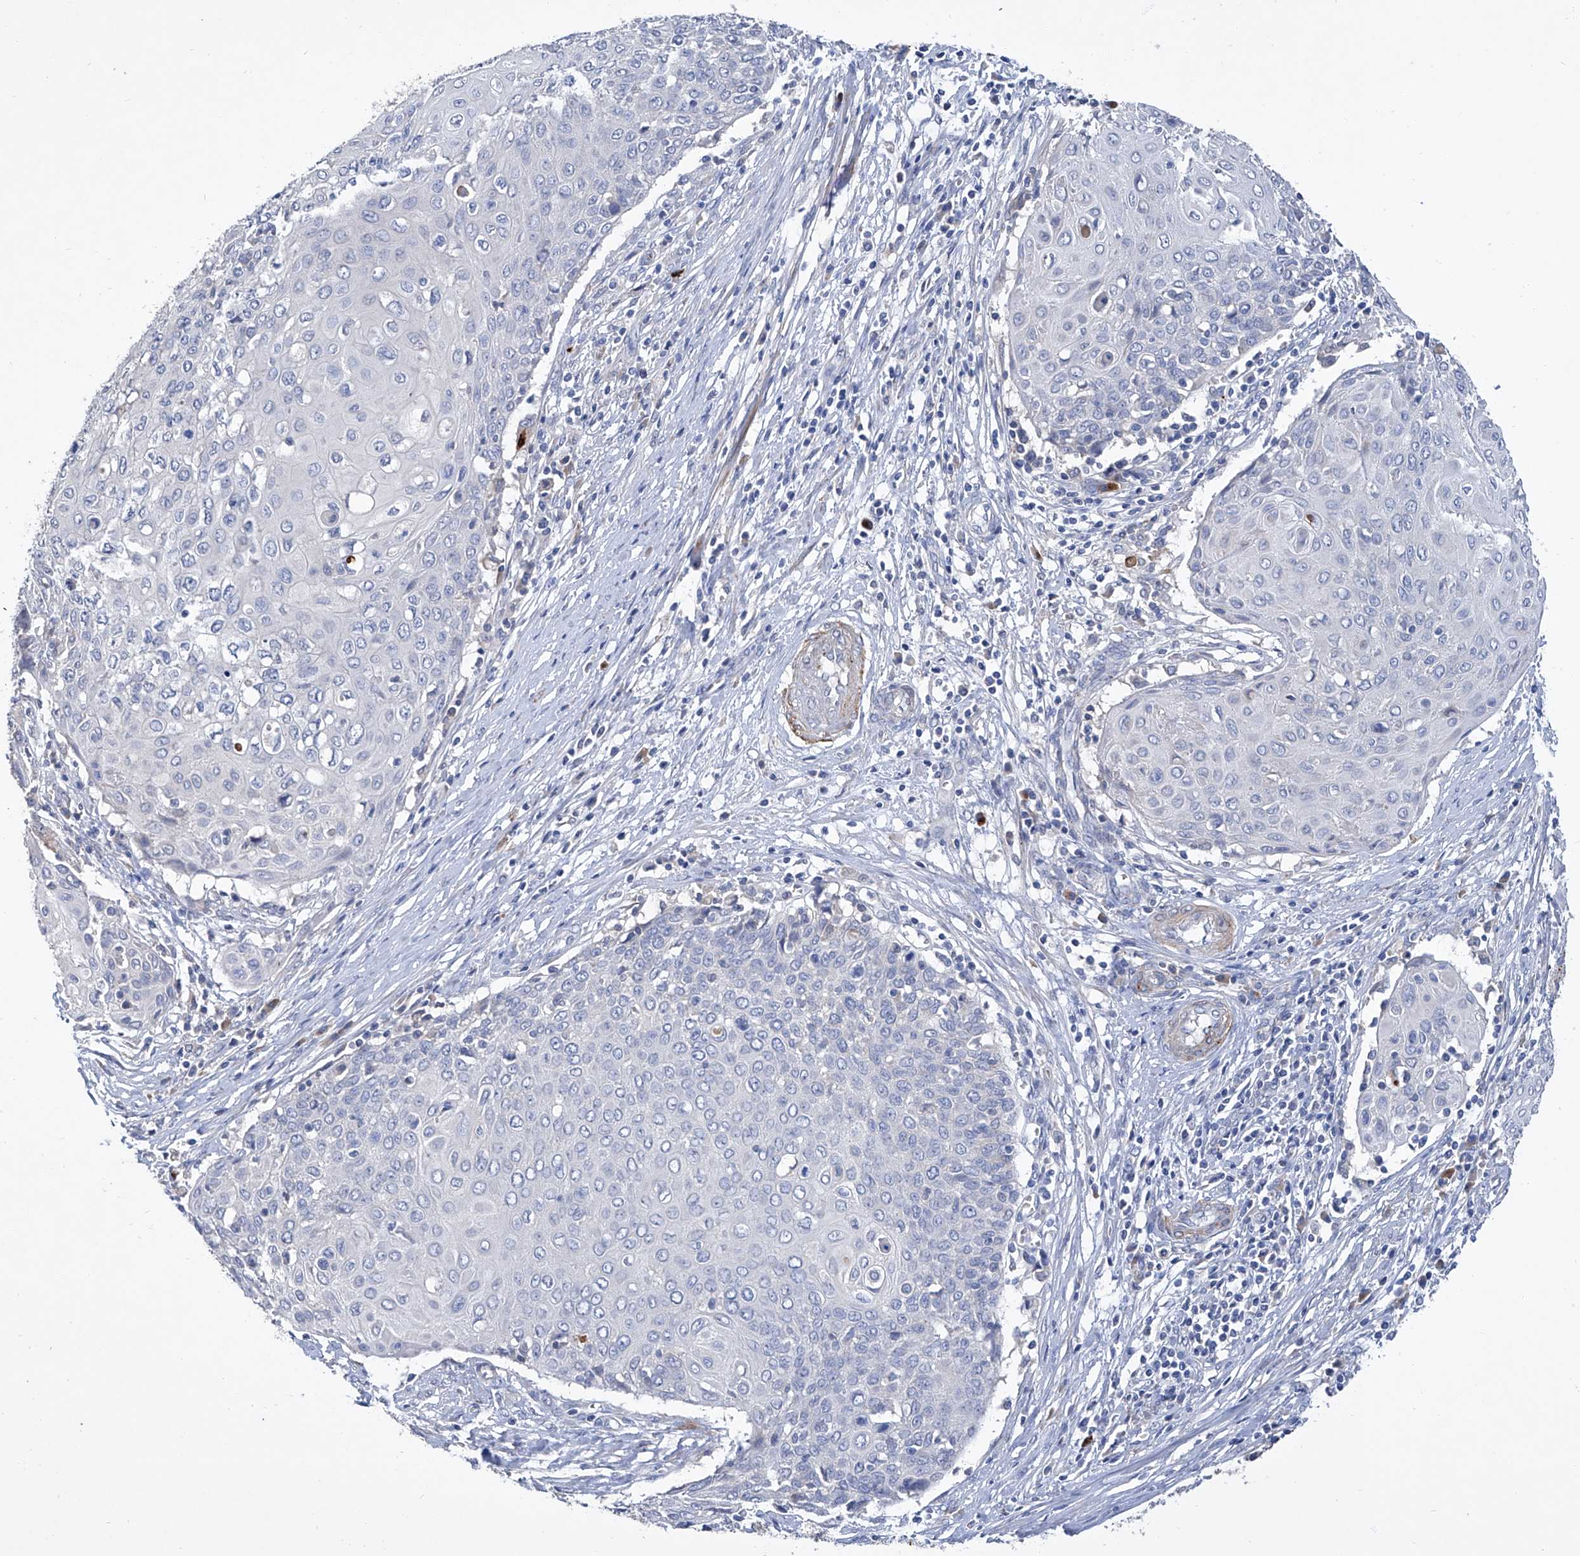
{"staining": {"intensity": "negative", "quantity": "none", "location": "none"}, "tissue": "cervical cancer", "cell_type": "Tumor cells", "image_type": "cancer", "snomed": [{"axis": "morphology", "description": "Squamous cell carcinoma, NOS"}, {"axis": "topography", "description": "Cervix"}], "caption": "Human cervical cancer (squamous cell carcinoma) stained for a protein using immunohistochemistry displays no positivity in tumor cells.", "gene": "GPT", "patient": {"sex": "female", "age": 39}}